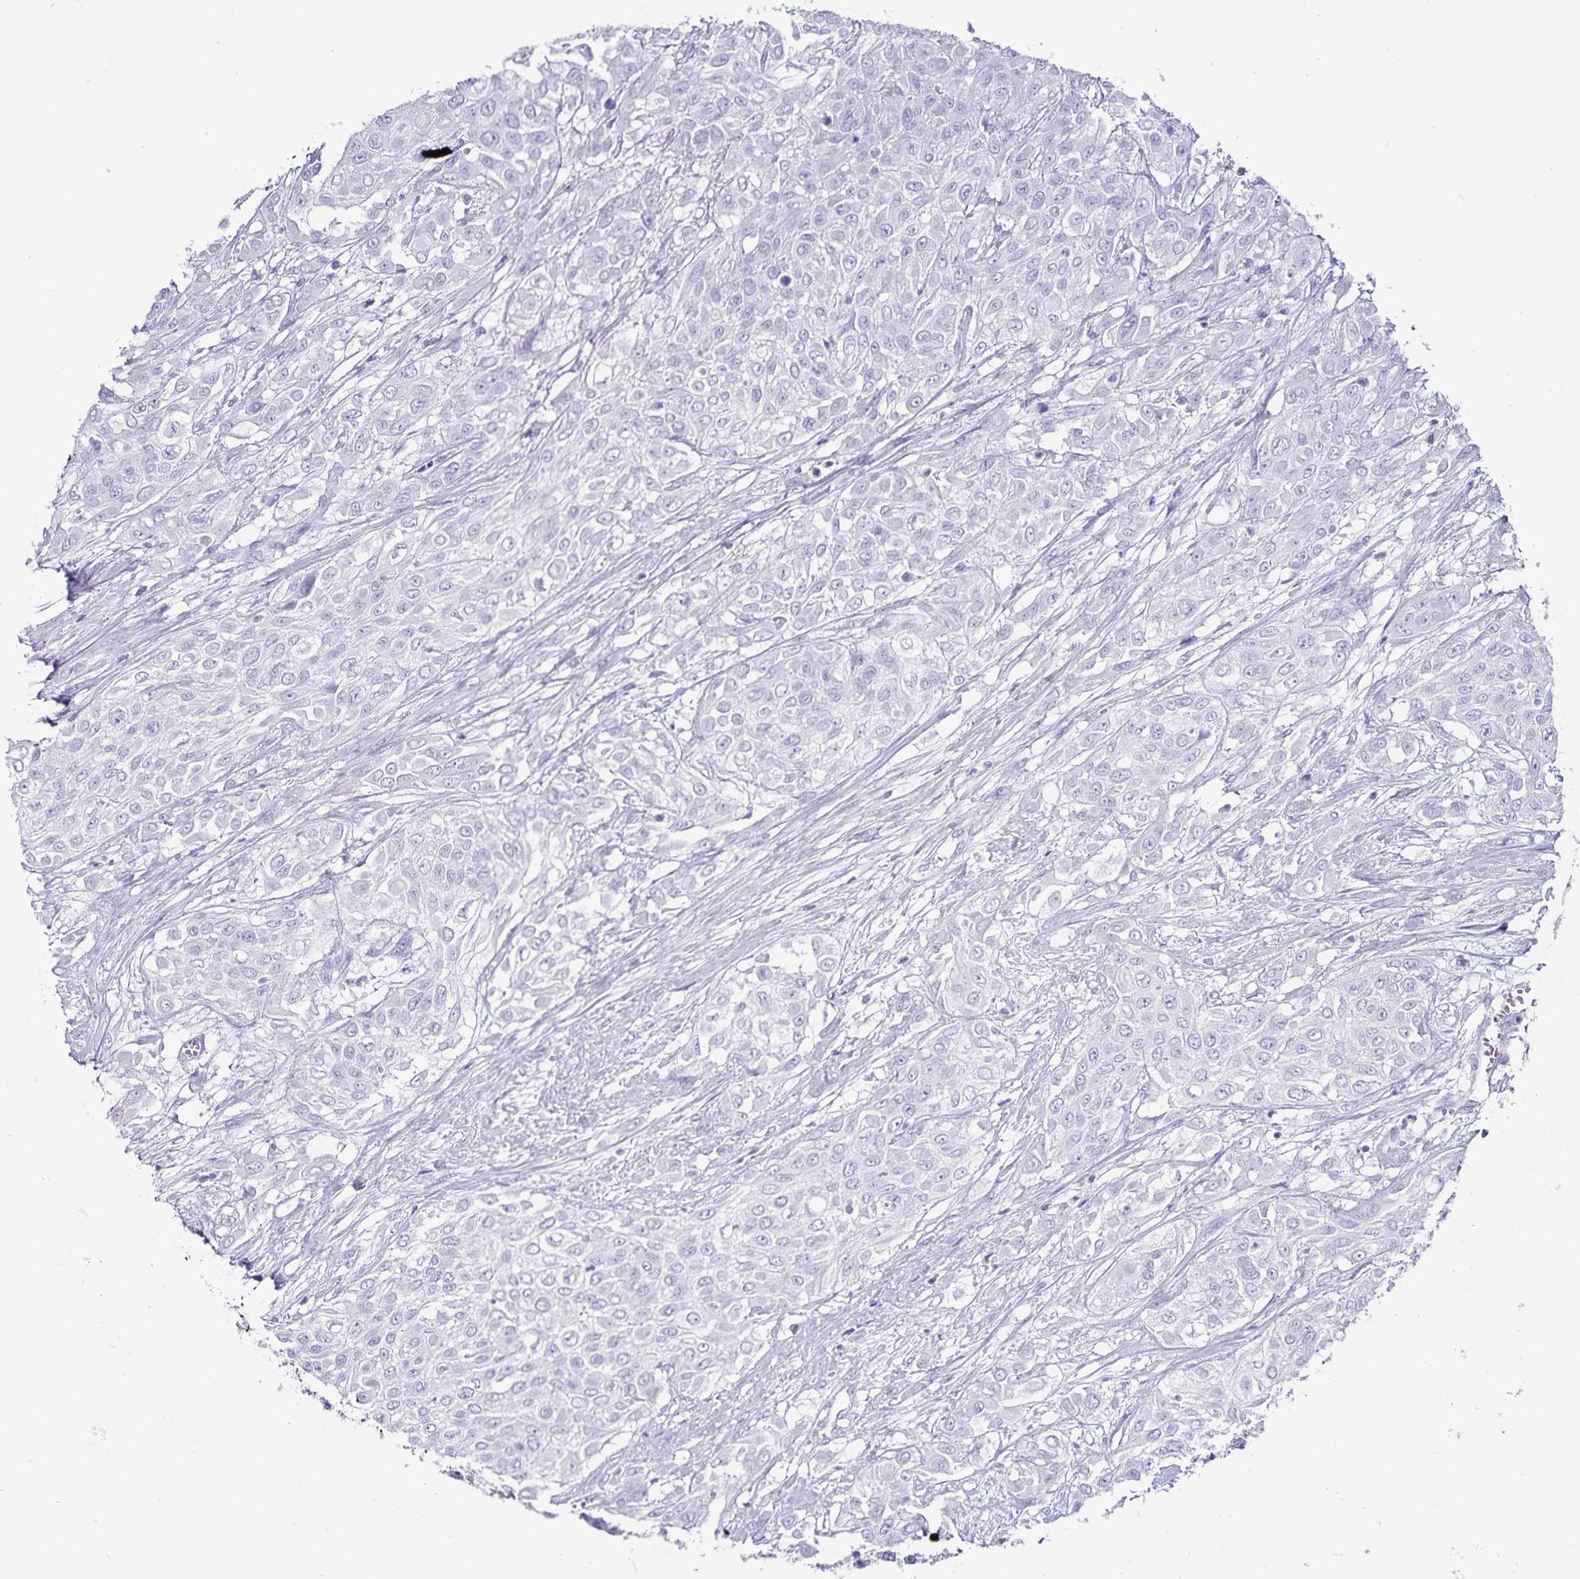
{"staining": {"intensity": "negative", "quantity": "none", "location": "none"}, "tissue": "urothelial cancer", "cell_type": "Tumor cells", "image_type": "cancer", "snomed": [{"axis": "morphology", "description": "Urothelial carcinoma, High grade"}, {"axis": "topography", "description": "Urinary bladder"}], "caption": "This image is of urothelial cancer stained with immunohistochemistry (IHC) to label a protein in brown with the nuclei are counter-stained blue. There is no positivity in tumor cells.", "gene": "DEFA6", "patient": {"sex": "male", "age": 57}}